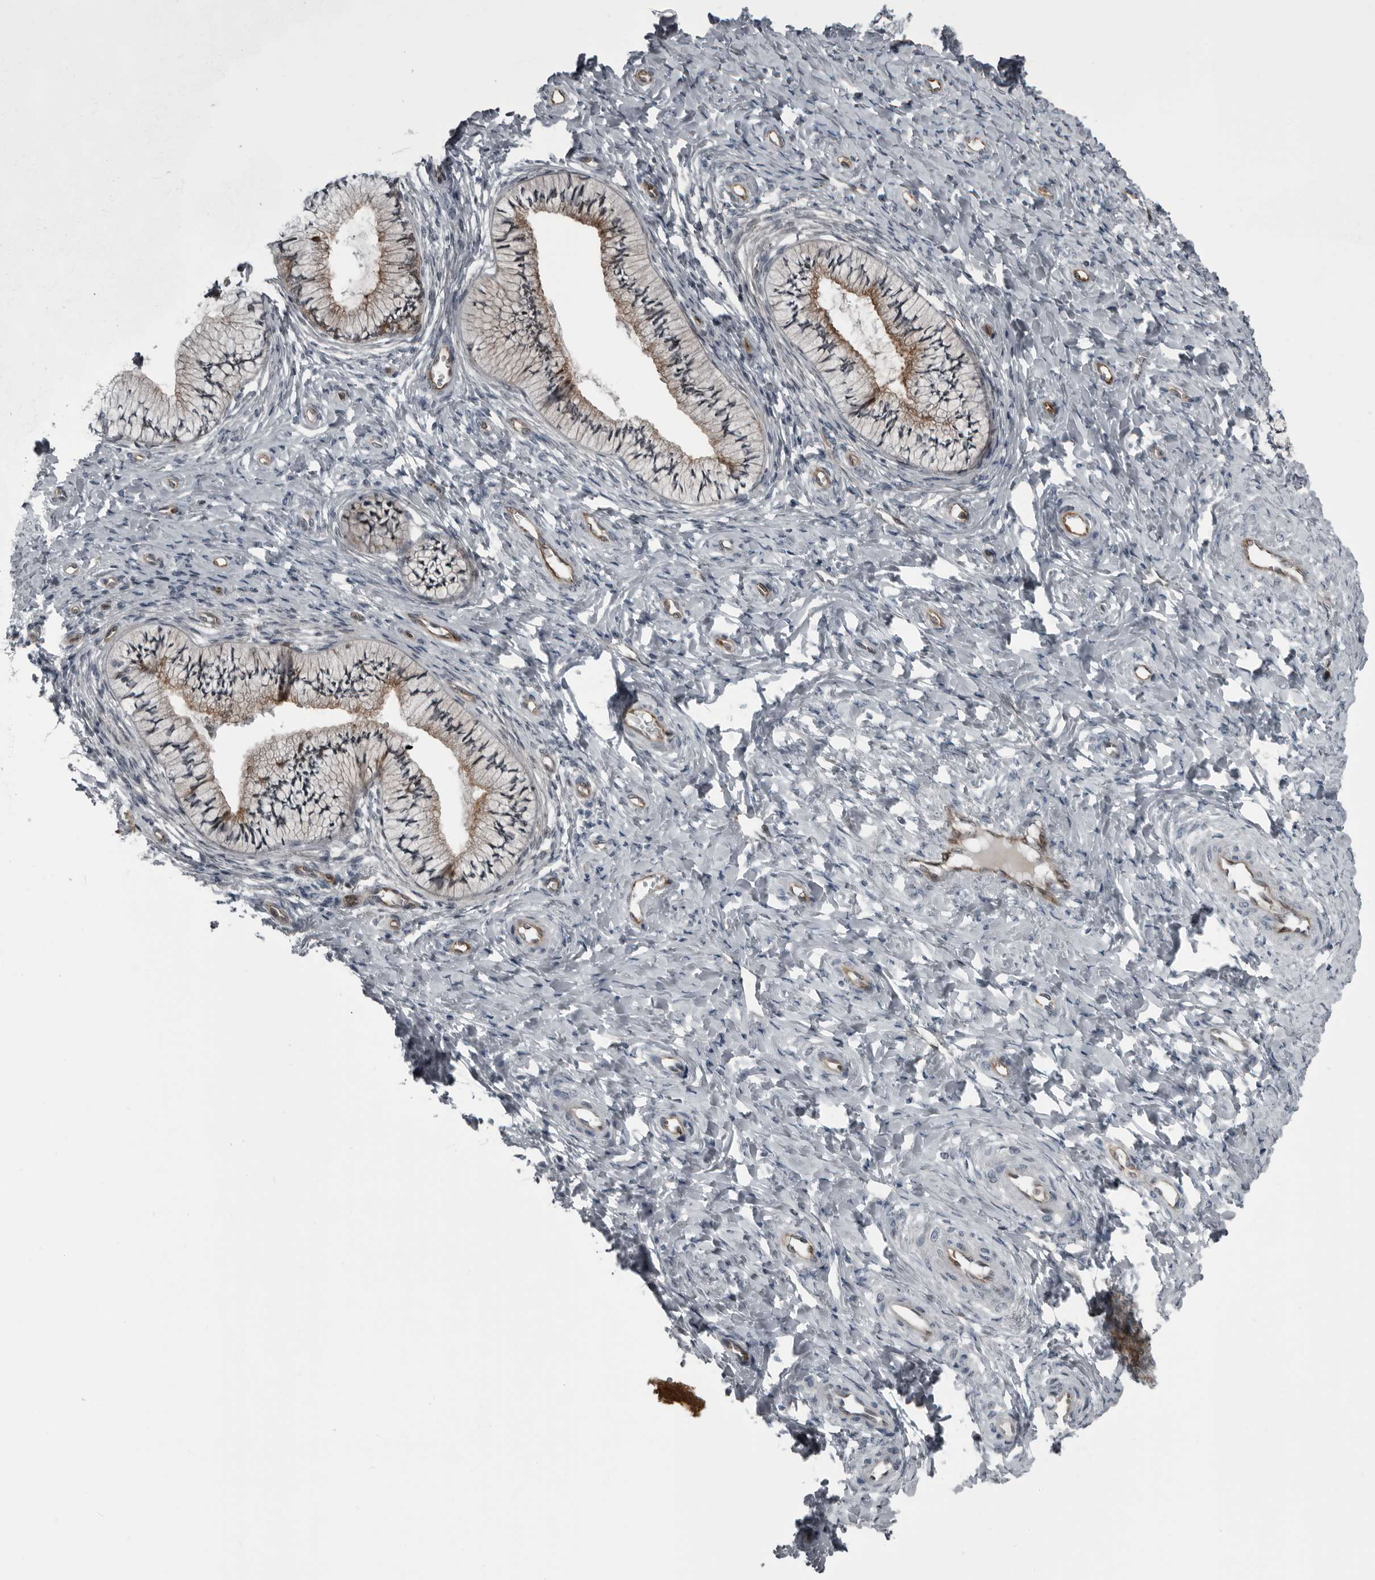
{"staining": {"intensity": "moderate", "quantity": "25%-75%", "location": "cytoplasmic/membranous"}, "tissue": "cervix", "cell_type": "Glandular cells", "image_type": "normal", "snomed": [{"axis": "morphology", "description": "Normal tissue, NOS"}, {"axis": "topography", "description": "Cervix"}], "caption": "DAB immunohistochemical staining of benign cervix displays moderate cytoplasmic/membranous protein staining in about 25%-75% of glandular cells.", "gene": "FAM102B", "patient": {"sex": "female", "age": 36}}